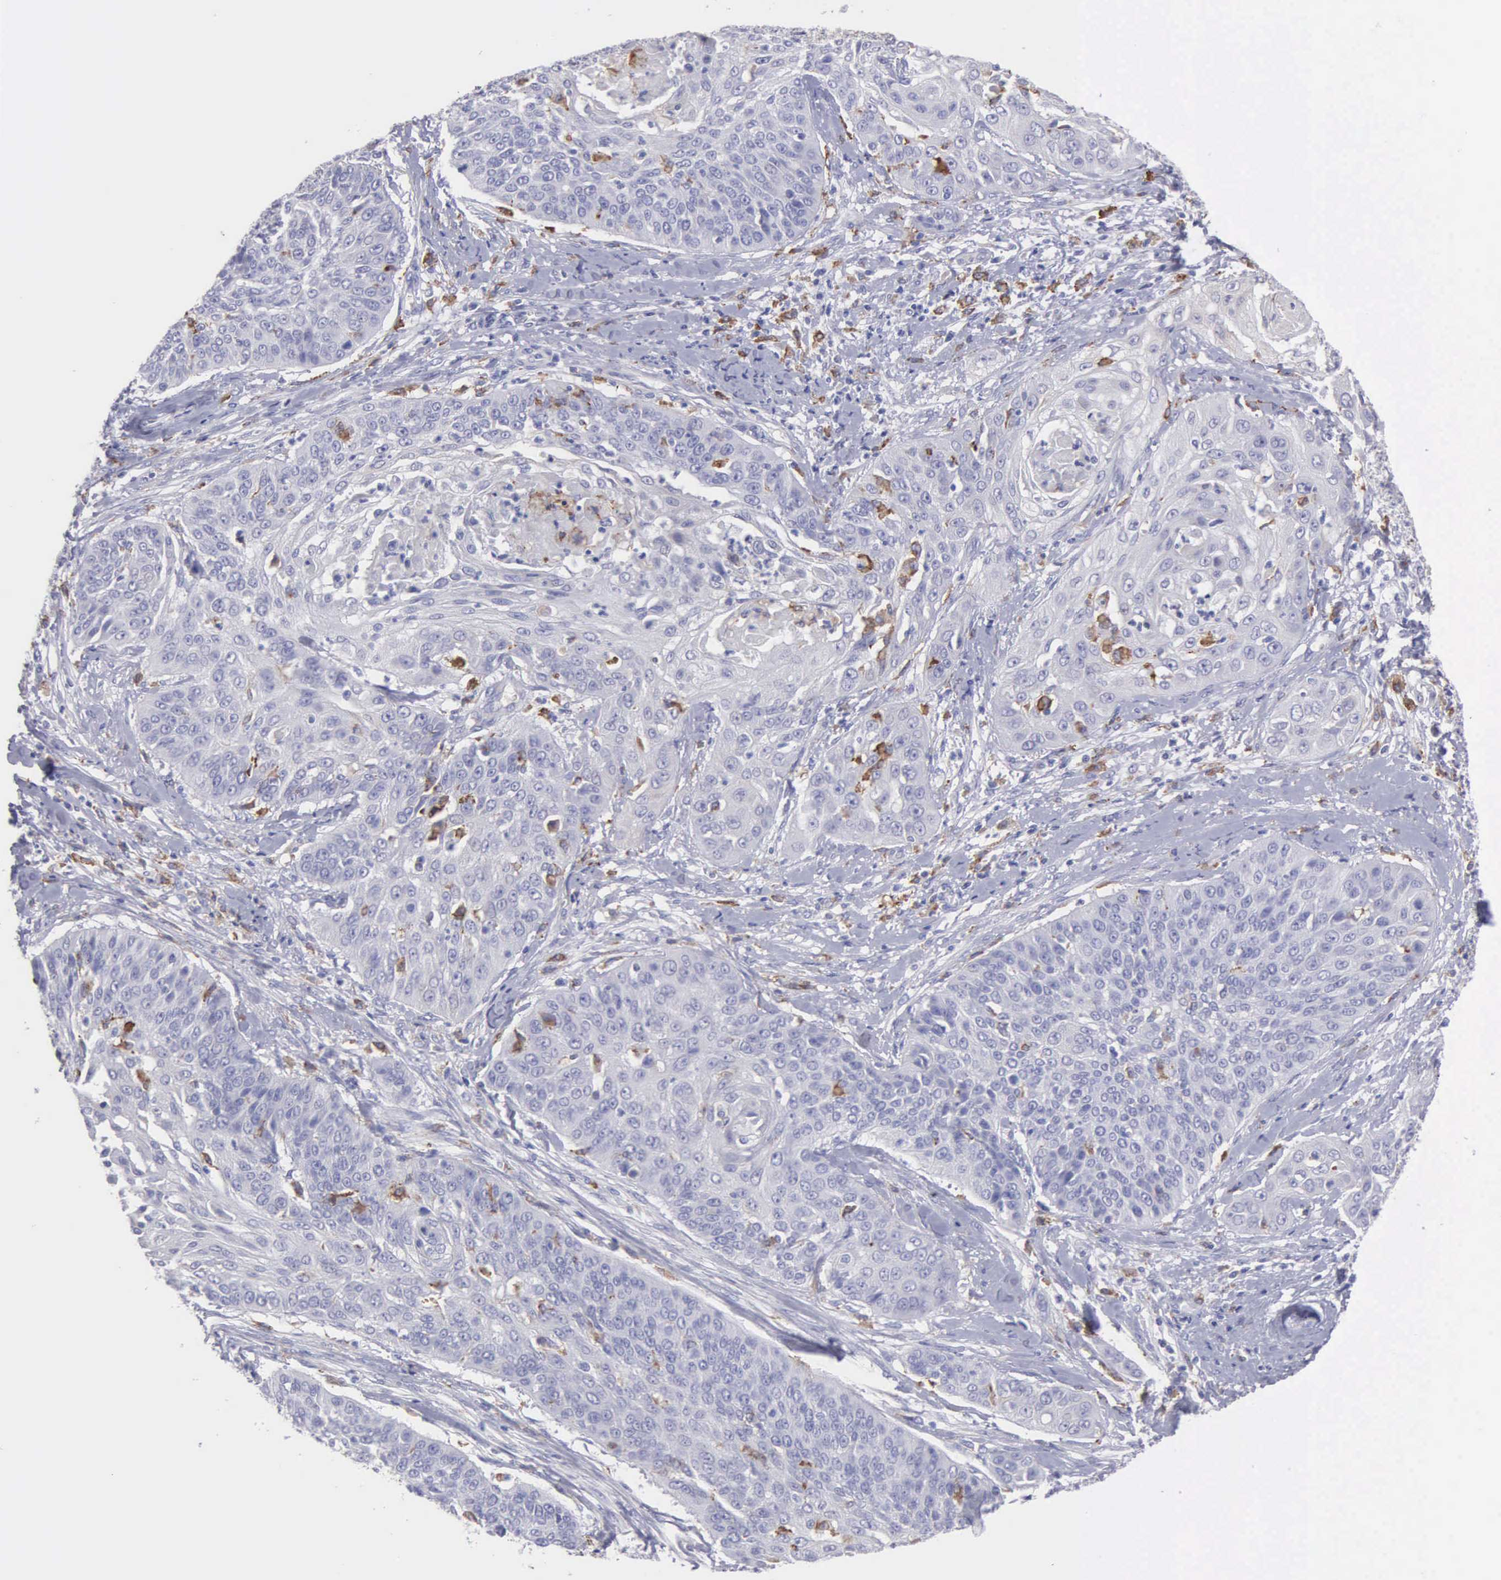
{"staining": {"intensity": "weak", "quantity": "<25%", "location": "cytoplasmic/membranous"}, "tissue": "cervical cancer", "cell_type": "Tumor cells", "image_type": "cancer", "snomed": [{"axis": "morphology", "description": "Squamous cell carcinoma, NOS"}, {"axis": "topography", "description": "Cervix"}], "caption": "High magnification brightfield microscopy of squamous cell carcinoma (cervical) stained with DAB (3,3'-diaminobenzidine) (brown) and counterstained with hematoxylin (blue): tumor cells show no significant positivity.", "gene": "TYRP1", "patient": {"sex": "female", "age": 64}}